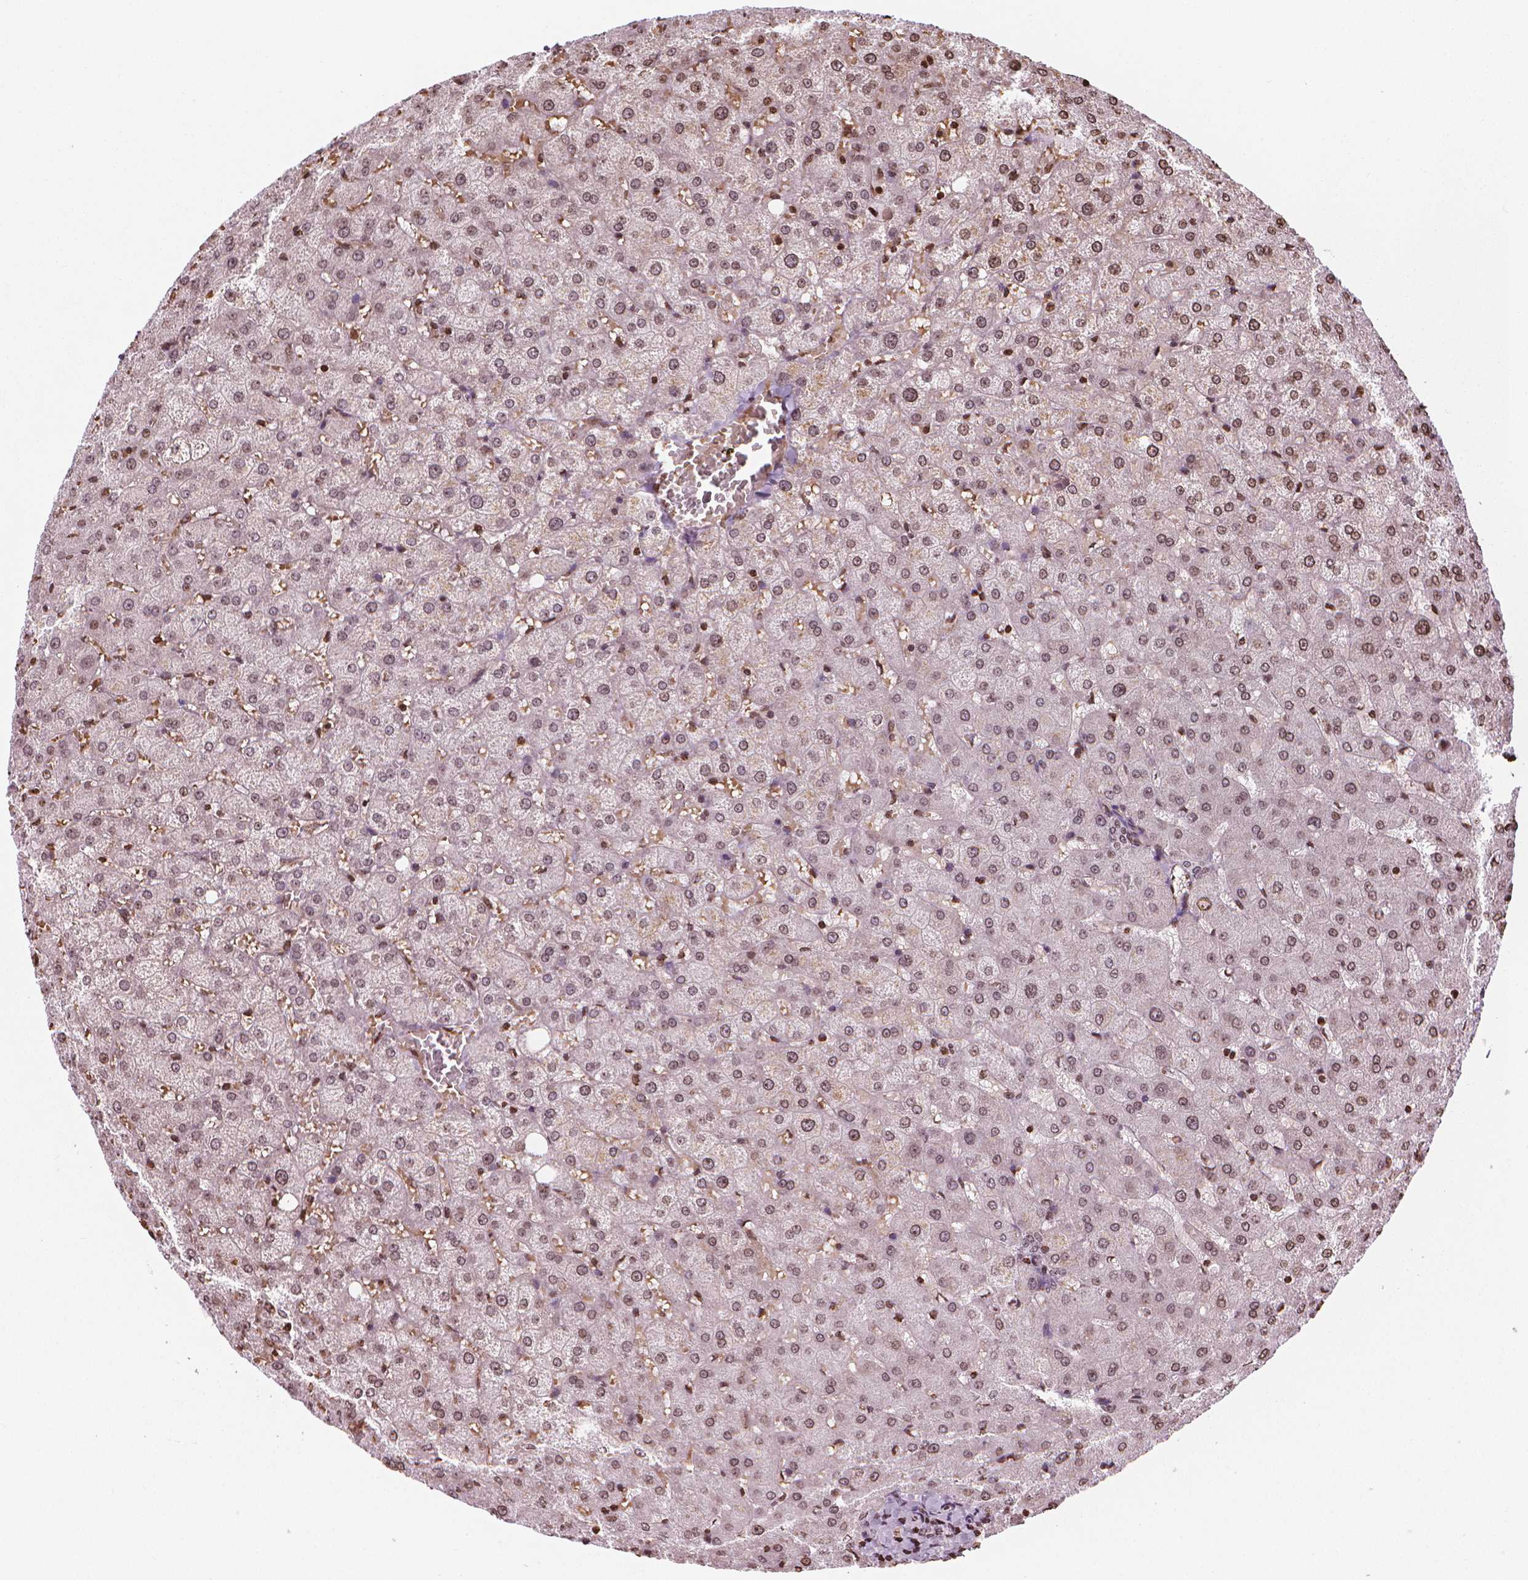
{"staining": {"intensity": "weak", "quantity": ">75%", "location": "nuclear"}, "tissue": "liver", "cell_type": "Cholangiocytes", "image_type": "normal", "snomed": [{"axis": "morphology", "description": "Normal tissue, NOS"}, {"axis": "topography", "description": "Liver"}], "caption": "Liver stained with immunohistochemistry (IHC) displays weak nuclear staining in approximately >75% of cholangiocytes.", "gene": "PIP4K2A", "patient": {"sex": "female", "age": 50}}